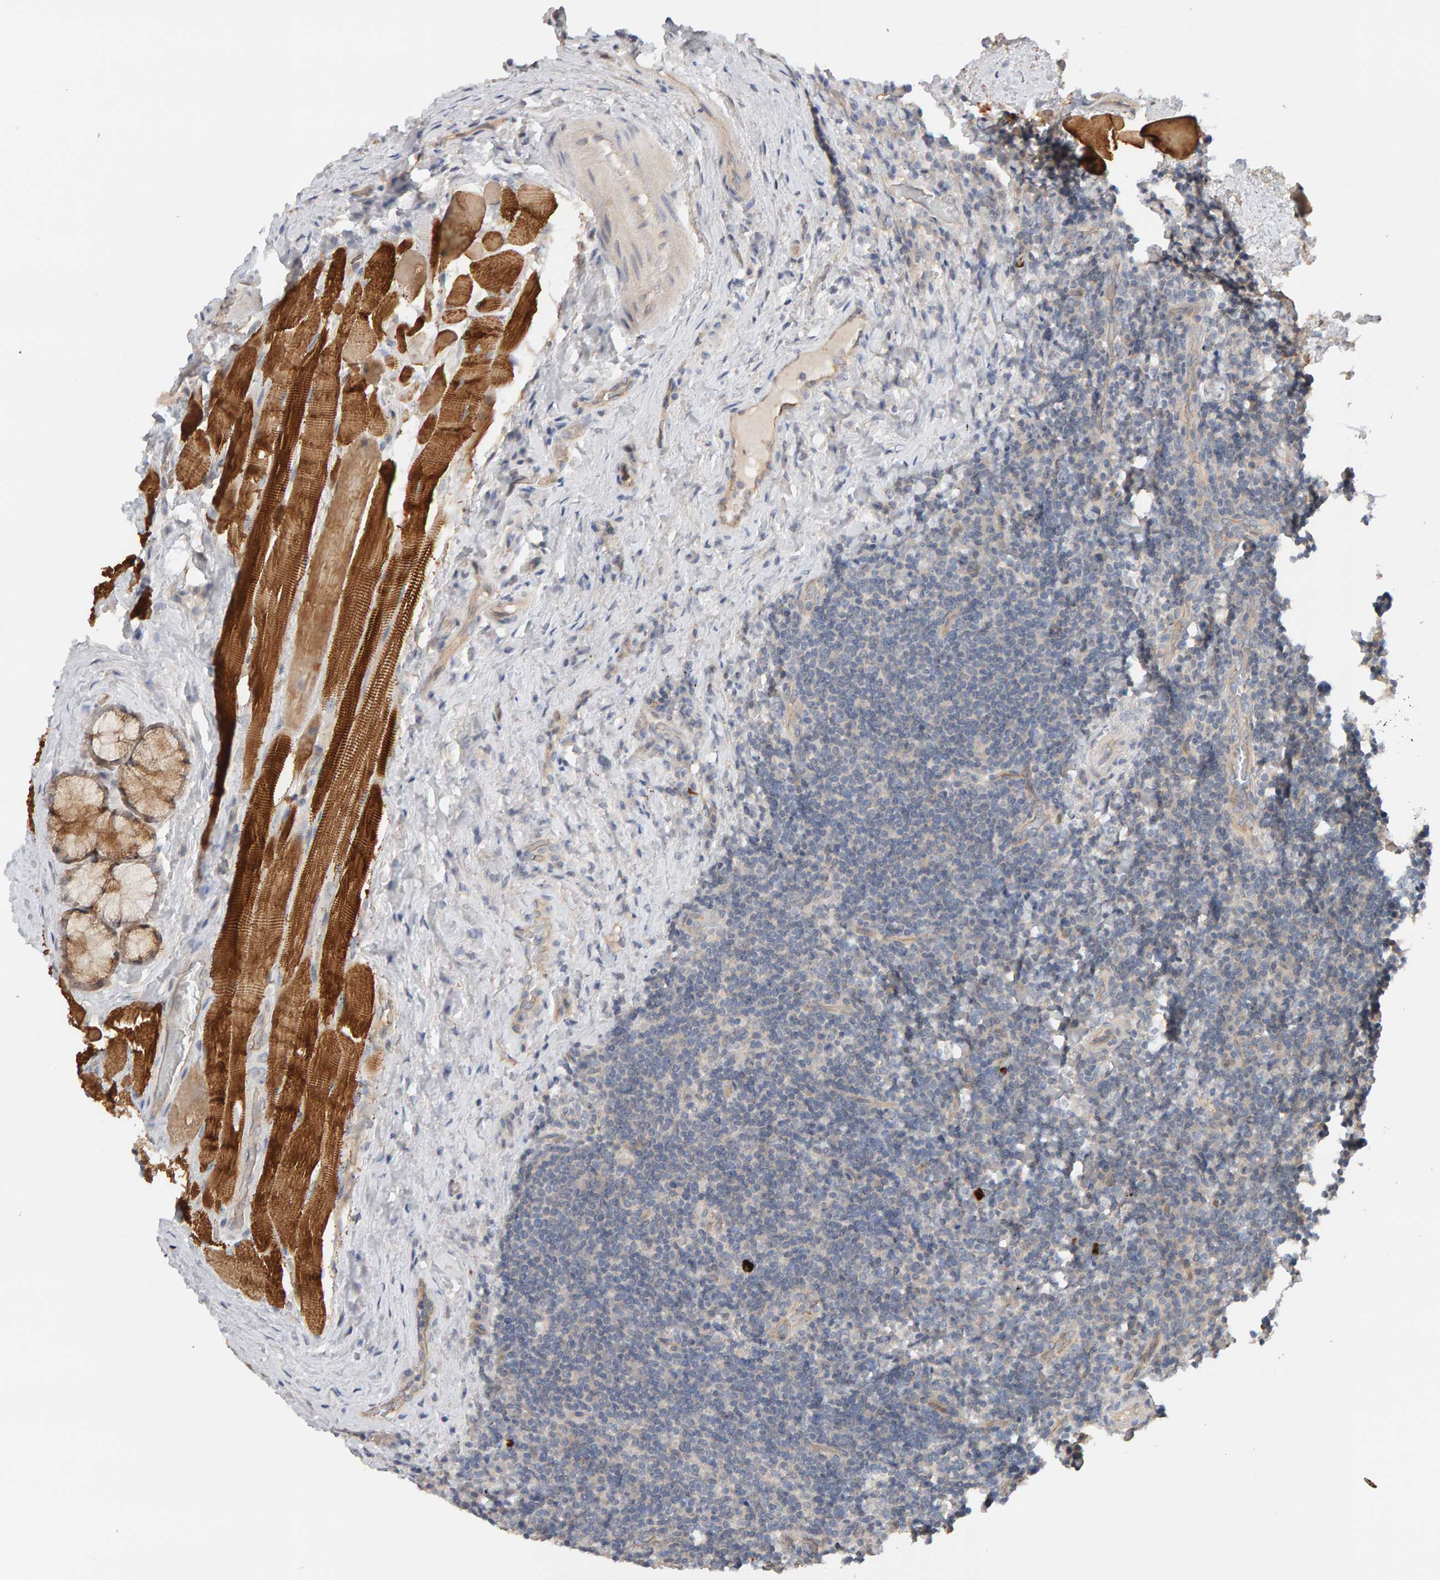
{"staining": {"intensity": "negative", "quantity": "none", "location": "none"}, "tissue": "lymphoma", "cell_type": "Tumor cells", "image_type": "cancer", "snomed": [{"axis": "morphology", "description": "Malignant lymphoma, non-Hodgkin's type, High grade"}, {"axis": "topography", "description": "Tonsil"}], "caption": "Tumor cells show no significant staining in malignant lymphoma, non-Hodgkin's type (high-grade).", "gene": "PPP1R16A", "patient": {"sex": "female", "age": 36}}